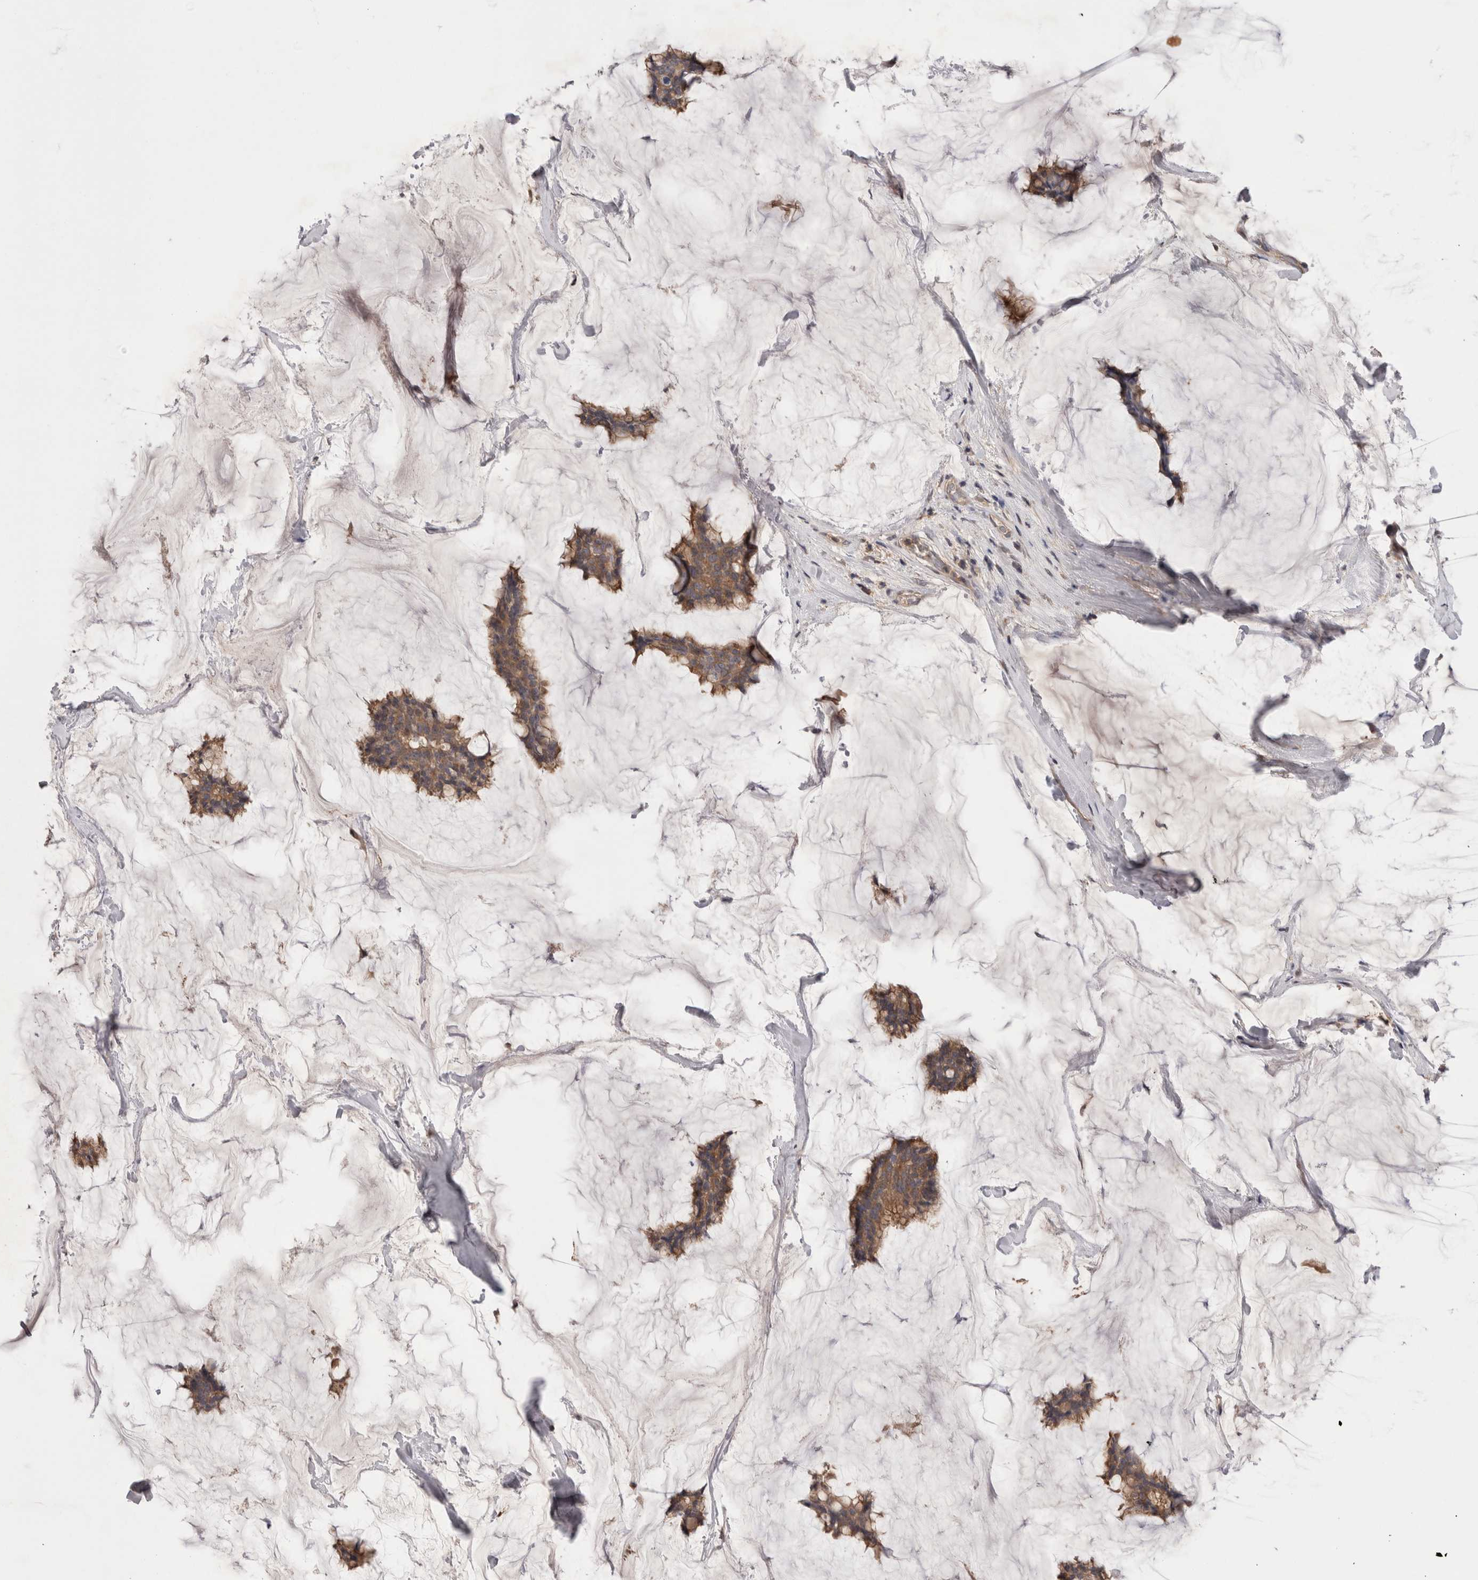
{"staining": {"intensity": "moderate", "quantity": ">75%", "location": "cytoplasmic/membranous"}, "tissue": "breast cancer", "cell_type": "Tumor cells", "image_type": "cancer", "snomed": [{"axis": "morphology", "description": "Duct carcinoma"}, {"axis": "topography", "description": "Breast"}], "caption": "Immunohistochemical staining of breast cancer (infiltrating ductal carcinoma) reveals medium levels of moderate cytoplasmic/membranous protein staining in about >75% of tumor cells.", "gene": "OTOR", "patient": {"sex": "female", "age": 93}}